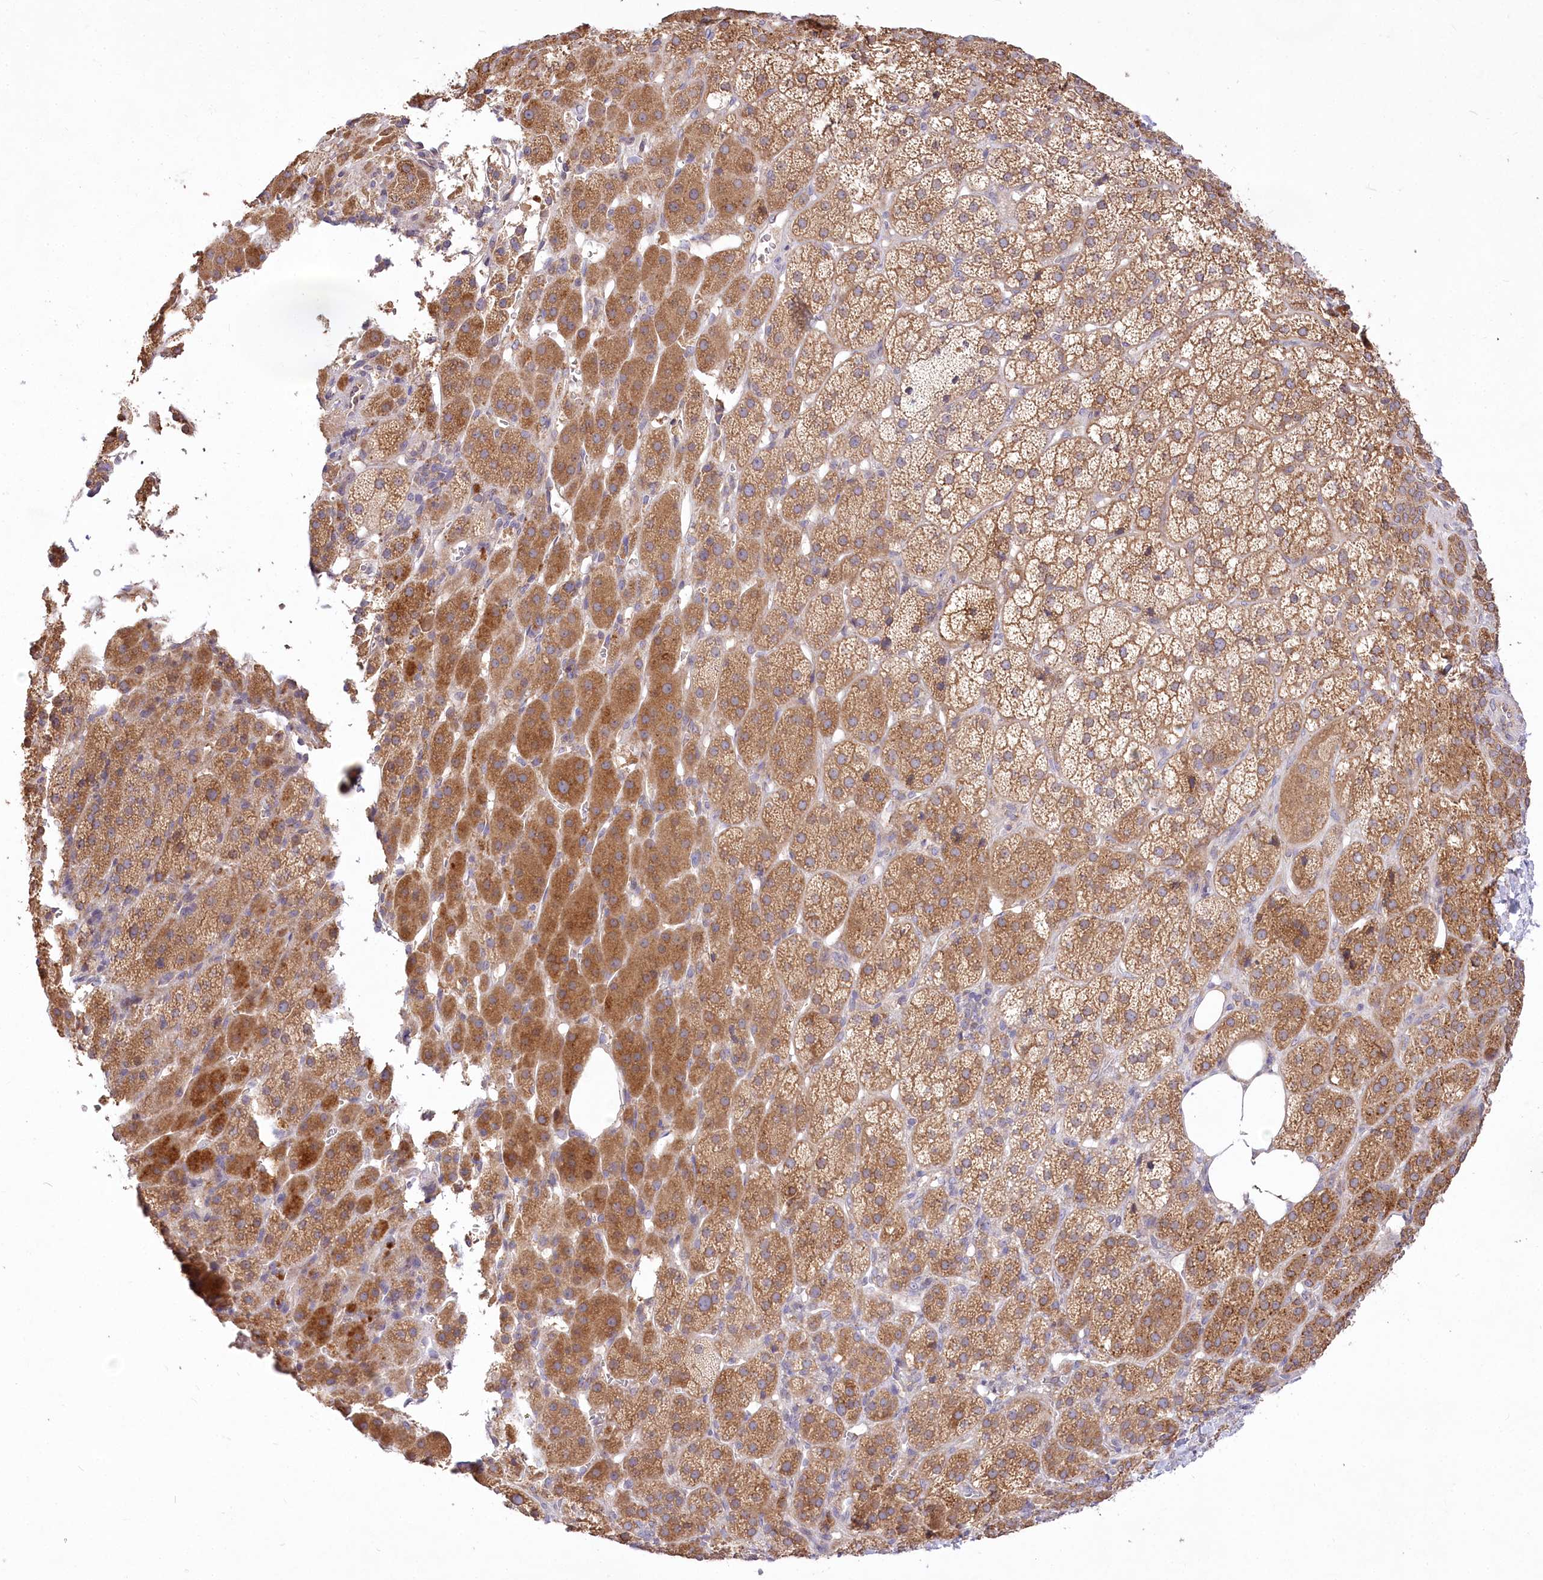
{"staining": {"intensity": "moderate", "quantity": ">75%", "location": "cytoplasmic/membranous"}, "tissue": "adrenal gland", "cell_type": "Glandular cells", "image_type": "normal", "snomed": [{"axis": "morphology", "description": "Normal tissue, NOS"}, {"axis": "topography", "description": "Adrenal gland"}], "caption": "Adrenal gland stained with immunohistochemistry shows moderate cytoplasmic/membranous positivity in approximately >75% of glandular cells.", "gene": "STT3B", "patient": {"sex": "female", "age": 57}}